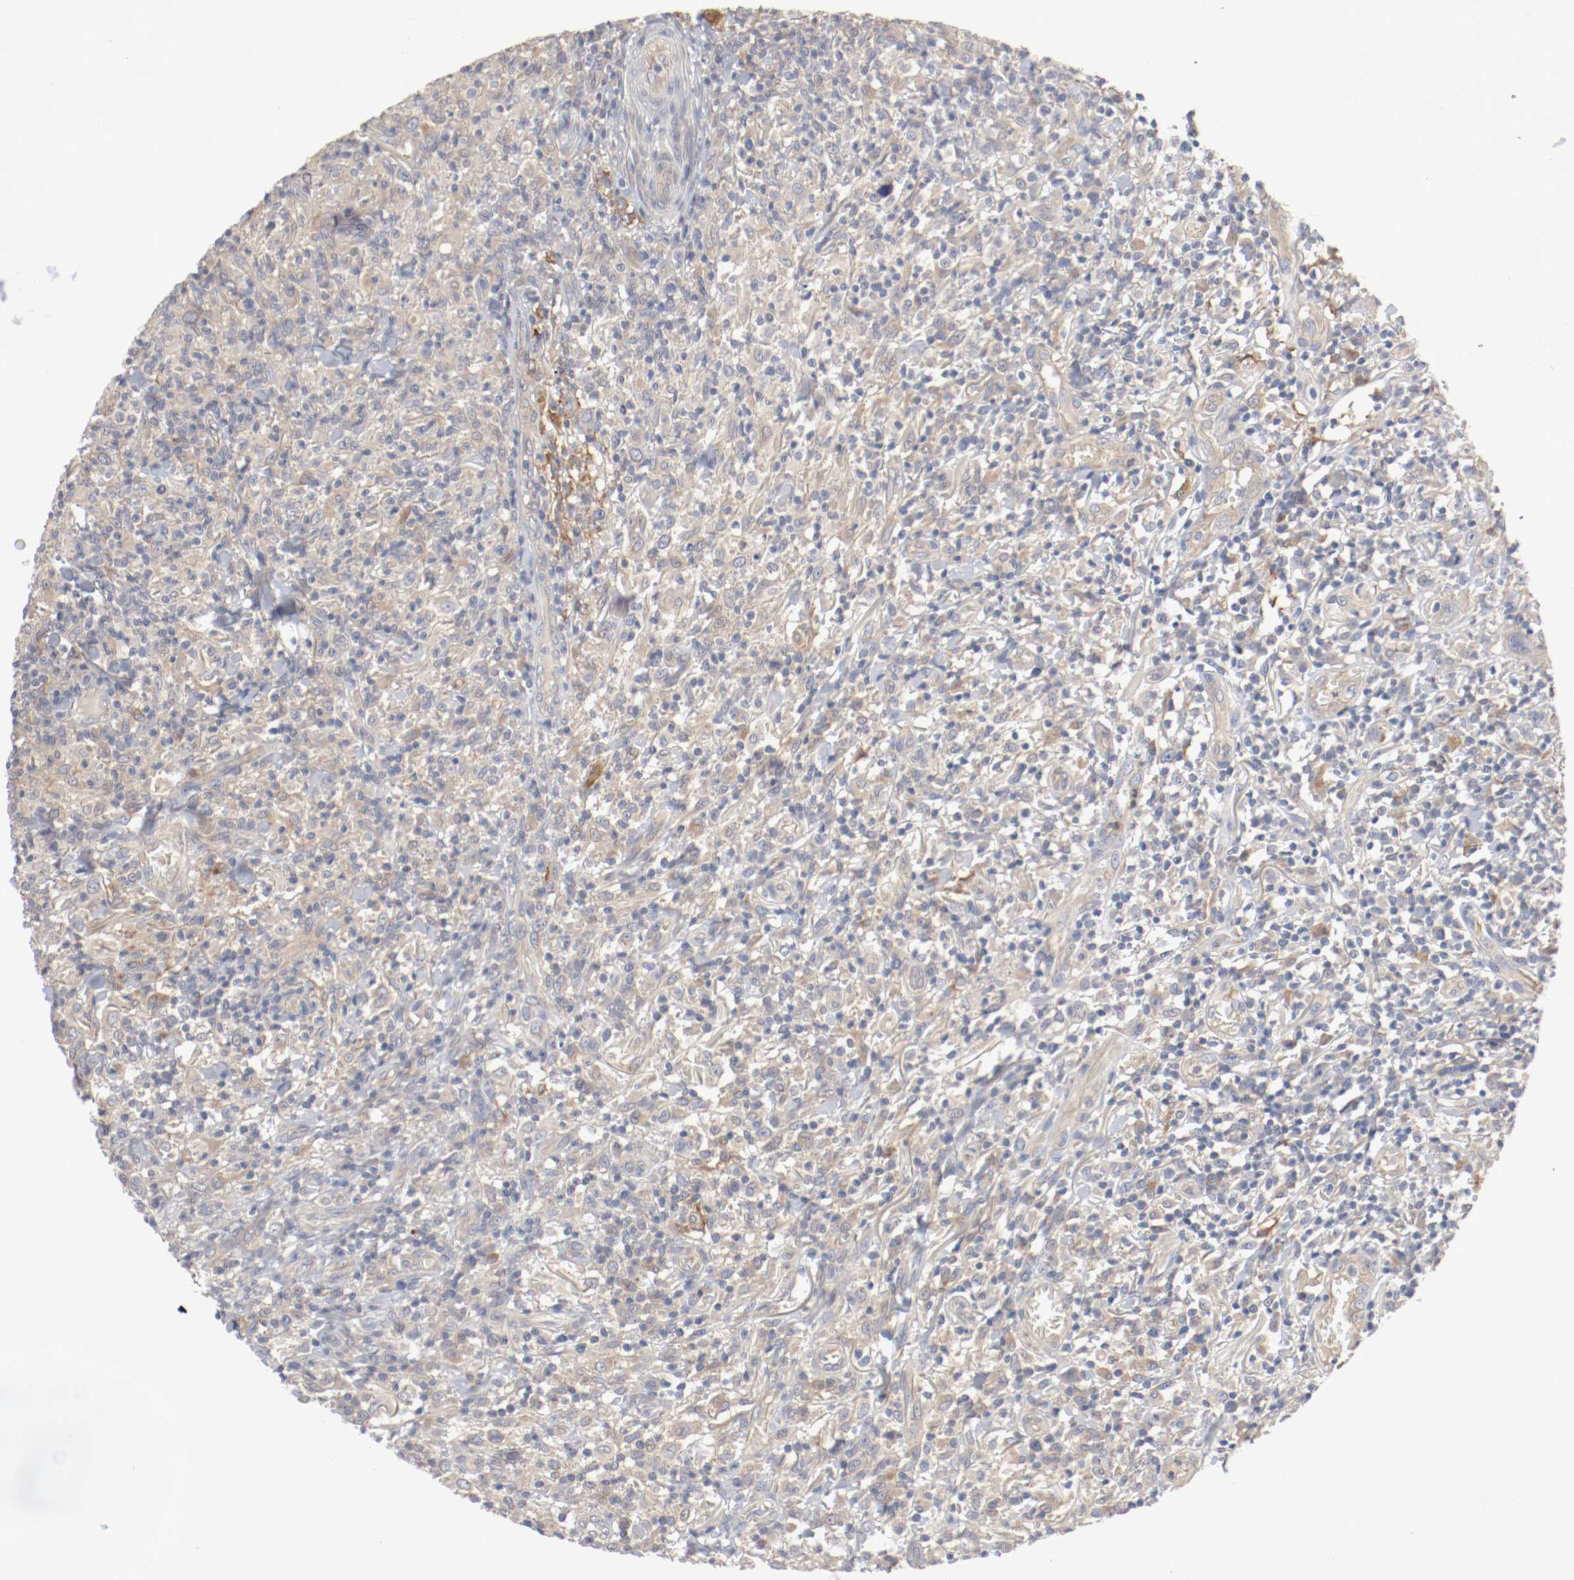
{"staining": {"intensity": "weak", "quantity": "25%-75%", "location": "cytoplasmic/membranous"}, "tissue": "thyroid cancer", "cell_type": "Tumor cells", "image_type": "cancer", "snomed": [{"axis": "morphology", "description": "Carcinoma, NOS"}, {"axis": "topography", "description": "Thyroid gland"}], "caption": "Protein expression by immunohistochemistry reveals weak cytoplasmic/membranous staining in approximately 25%-75% of tumor cells in thyroid carcinoma. The protein is stained brown, and the nuclei are stained in blue (DAB IHC with brightfield microscopy, high magnification).", "gene": "REN", "patient": {"sex": "female", "age": 77}}